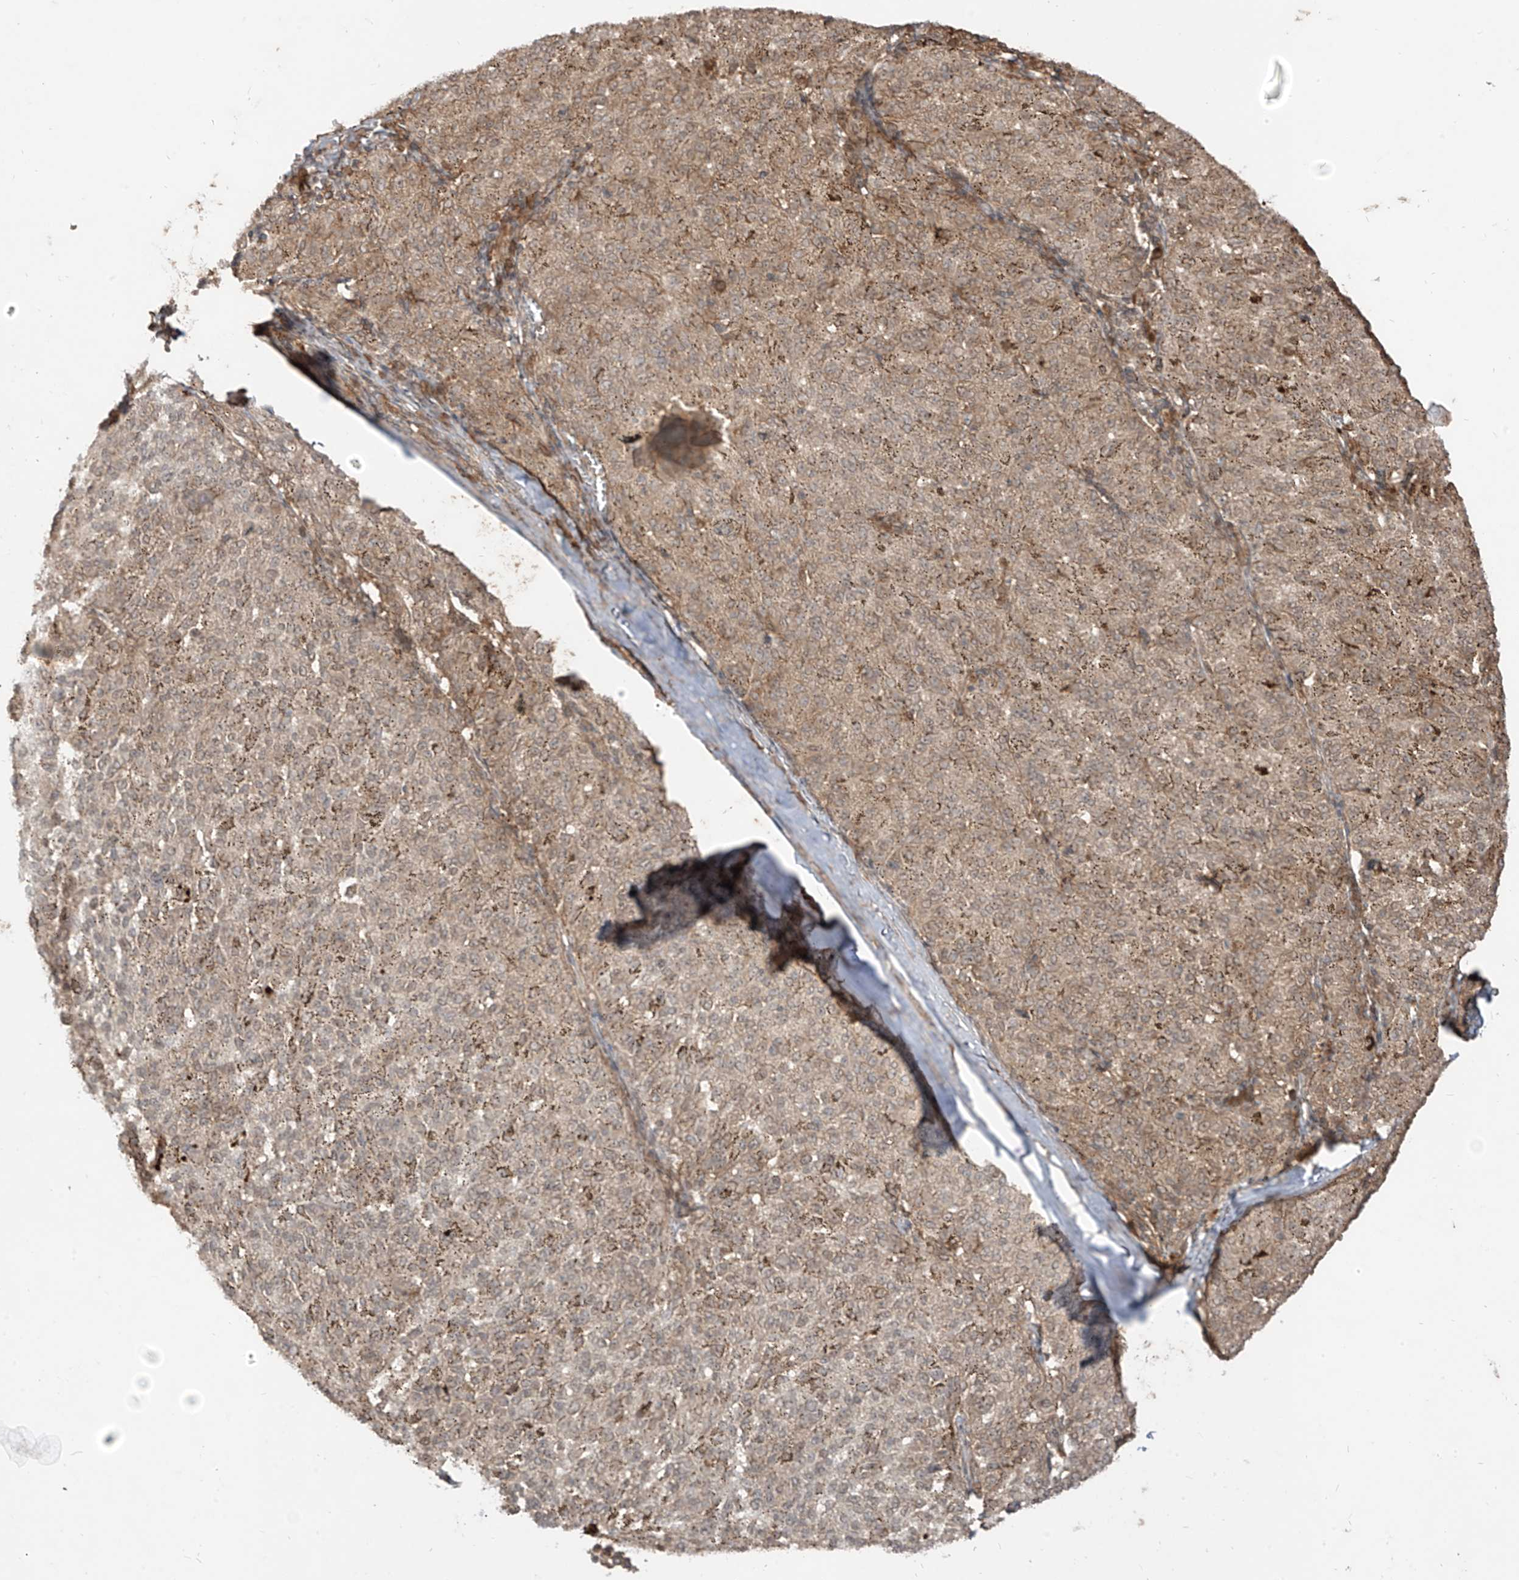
{"staining": {"intensity": "weak", "quantity": ">75%", "location": "cytoplasmic/membranous,nuclear"}, "tissue": "melanoma", "cell_type": "Tumor cells", "image_type": "cancer", "snomed": [{"axis": "morphology", "description": "Malignant melanoma, NOS"}, {"axis": "topography", "description": "Skin"}], "caption": "Malignant melanoma stained with a protein marker demonstrates weak staining in tumor cells.", "gene": "LCOR", "patient": {"sex": "female", "age": 72}}